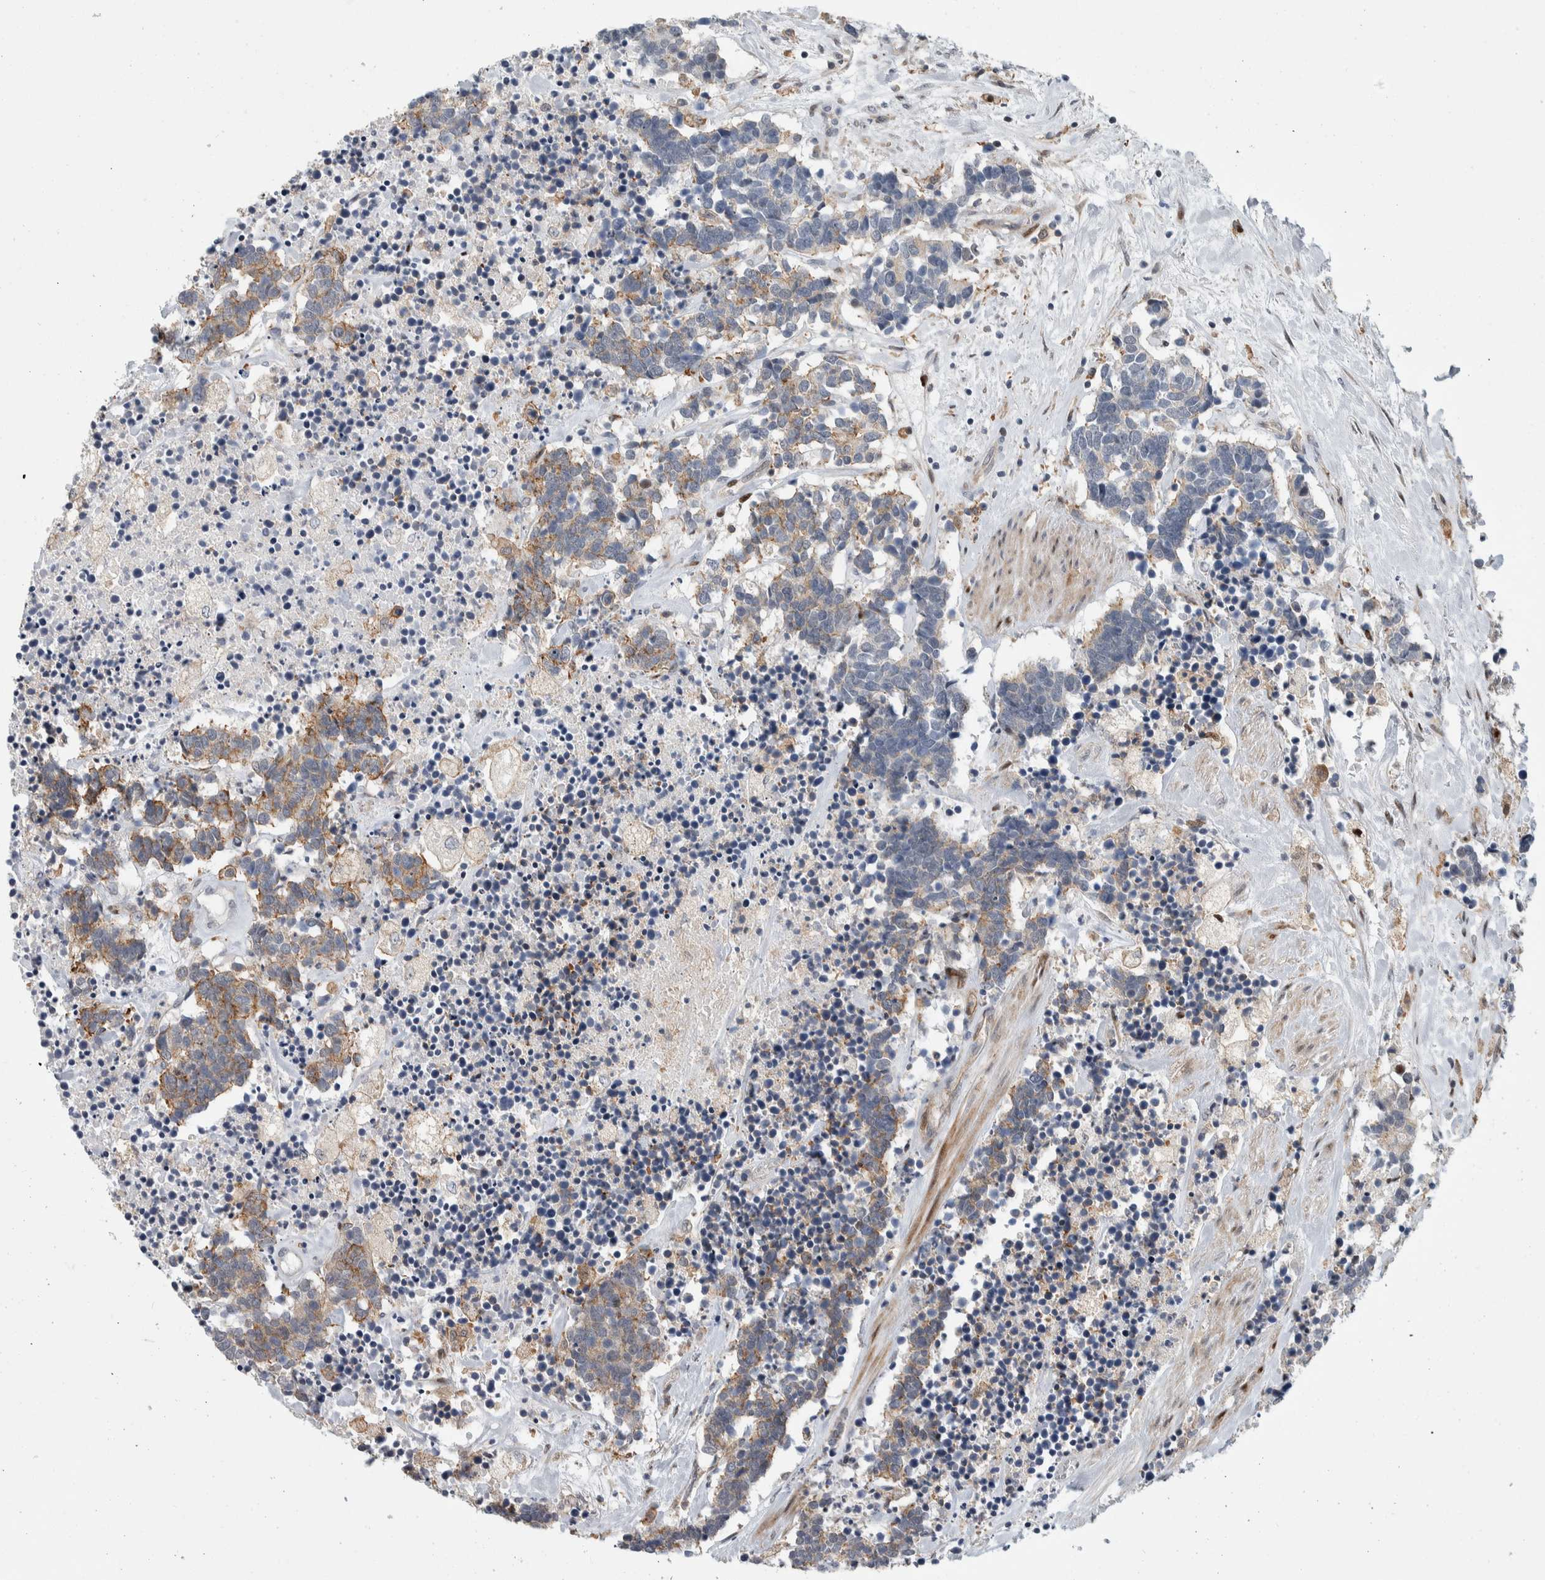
{"staining": {"intensity": "moderate", "quantity": "<25%", "location": "cytoplasmic/membranous"}, "tissue": "carcinoid", "cell_type": "Tumor cells", "image_type": "cancer", "snomed": [{"axis": "morphology", "description": "Carcinoma, NOS"}, {"axis": "morphology", "description": "Carcinoid, malignant, NOS"}, {"axis": "topography", "description": "Urinary bladder"}], "caption": "Immunohistochemical staining of human carcinoid (malignant) shows low levels of moderate cytoplasmic/membranous protein staining in approximately <25% of tumor cells.", "gene": "MSL1", "patient": {"sex": "male", "age": 57}}